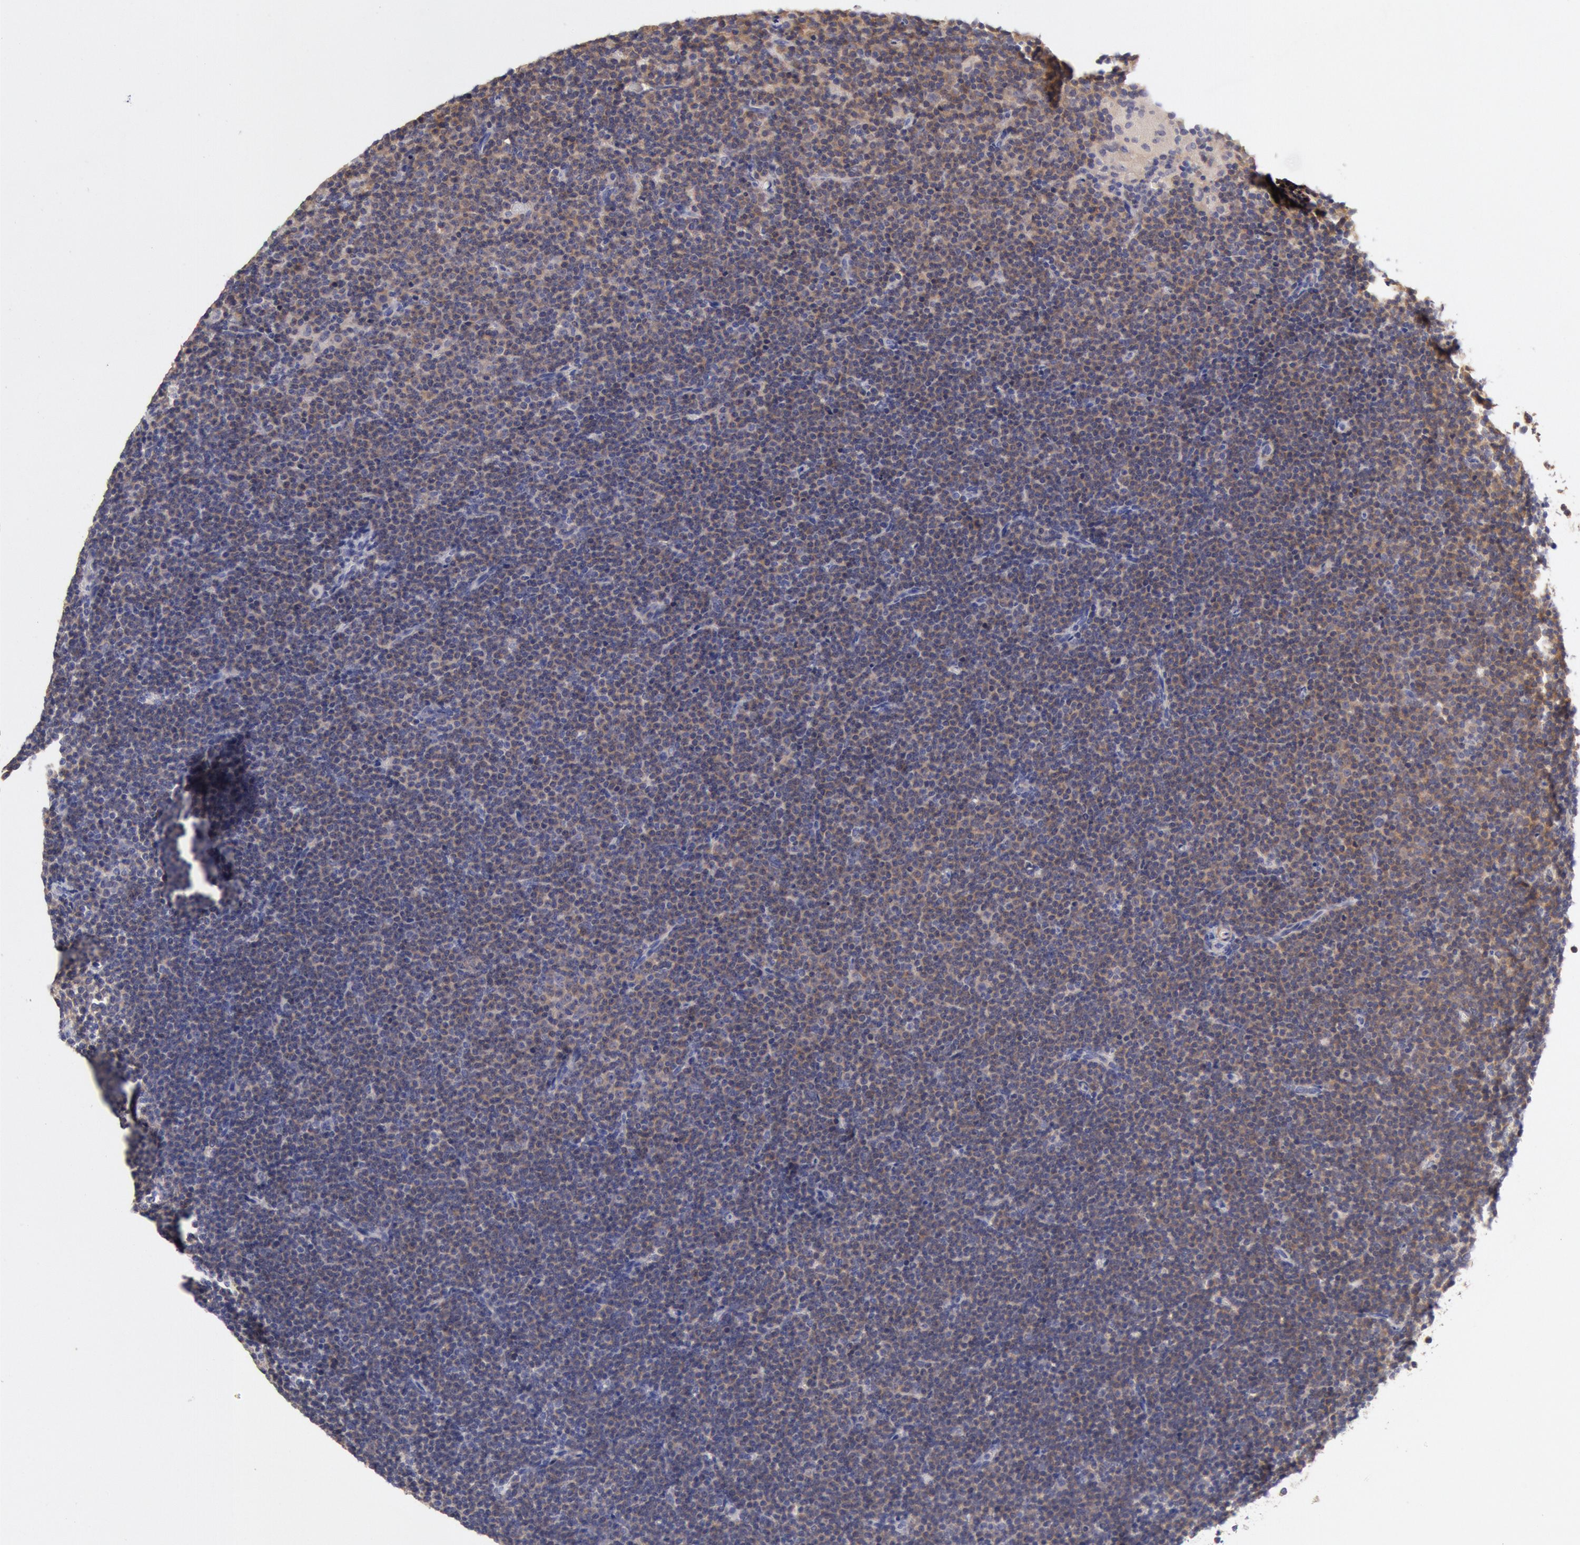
{"staining": {"intensity": "weak", "quantity": "<25%", "location": "cytoplasmic/membranous"}, "tissue": "lymphoma", "cell_type": "Tumor cells", "image_type": "cancer", "snomed": [{"axis": "morphology", "description": "Malignant lymphoma, non-Hodgkin's type, Low grade"}, {"axis": "topography", "description": "Lymph node"}], "caption": "IHC photomicrograph of neoplastic tissue: lymphoma stained with DAB shows no significant protein staining in tumor cells. Brightfield microscopy of IHC stained with DAB (3,3'-diaminobenzidine) (brown) and hematoxylin (blue), captured at high magnification.", "gene": "TMED8", "patient": {"sex": "female", "age": 69}}